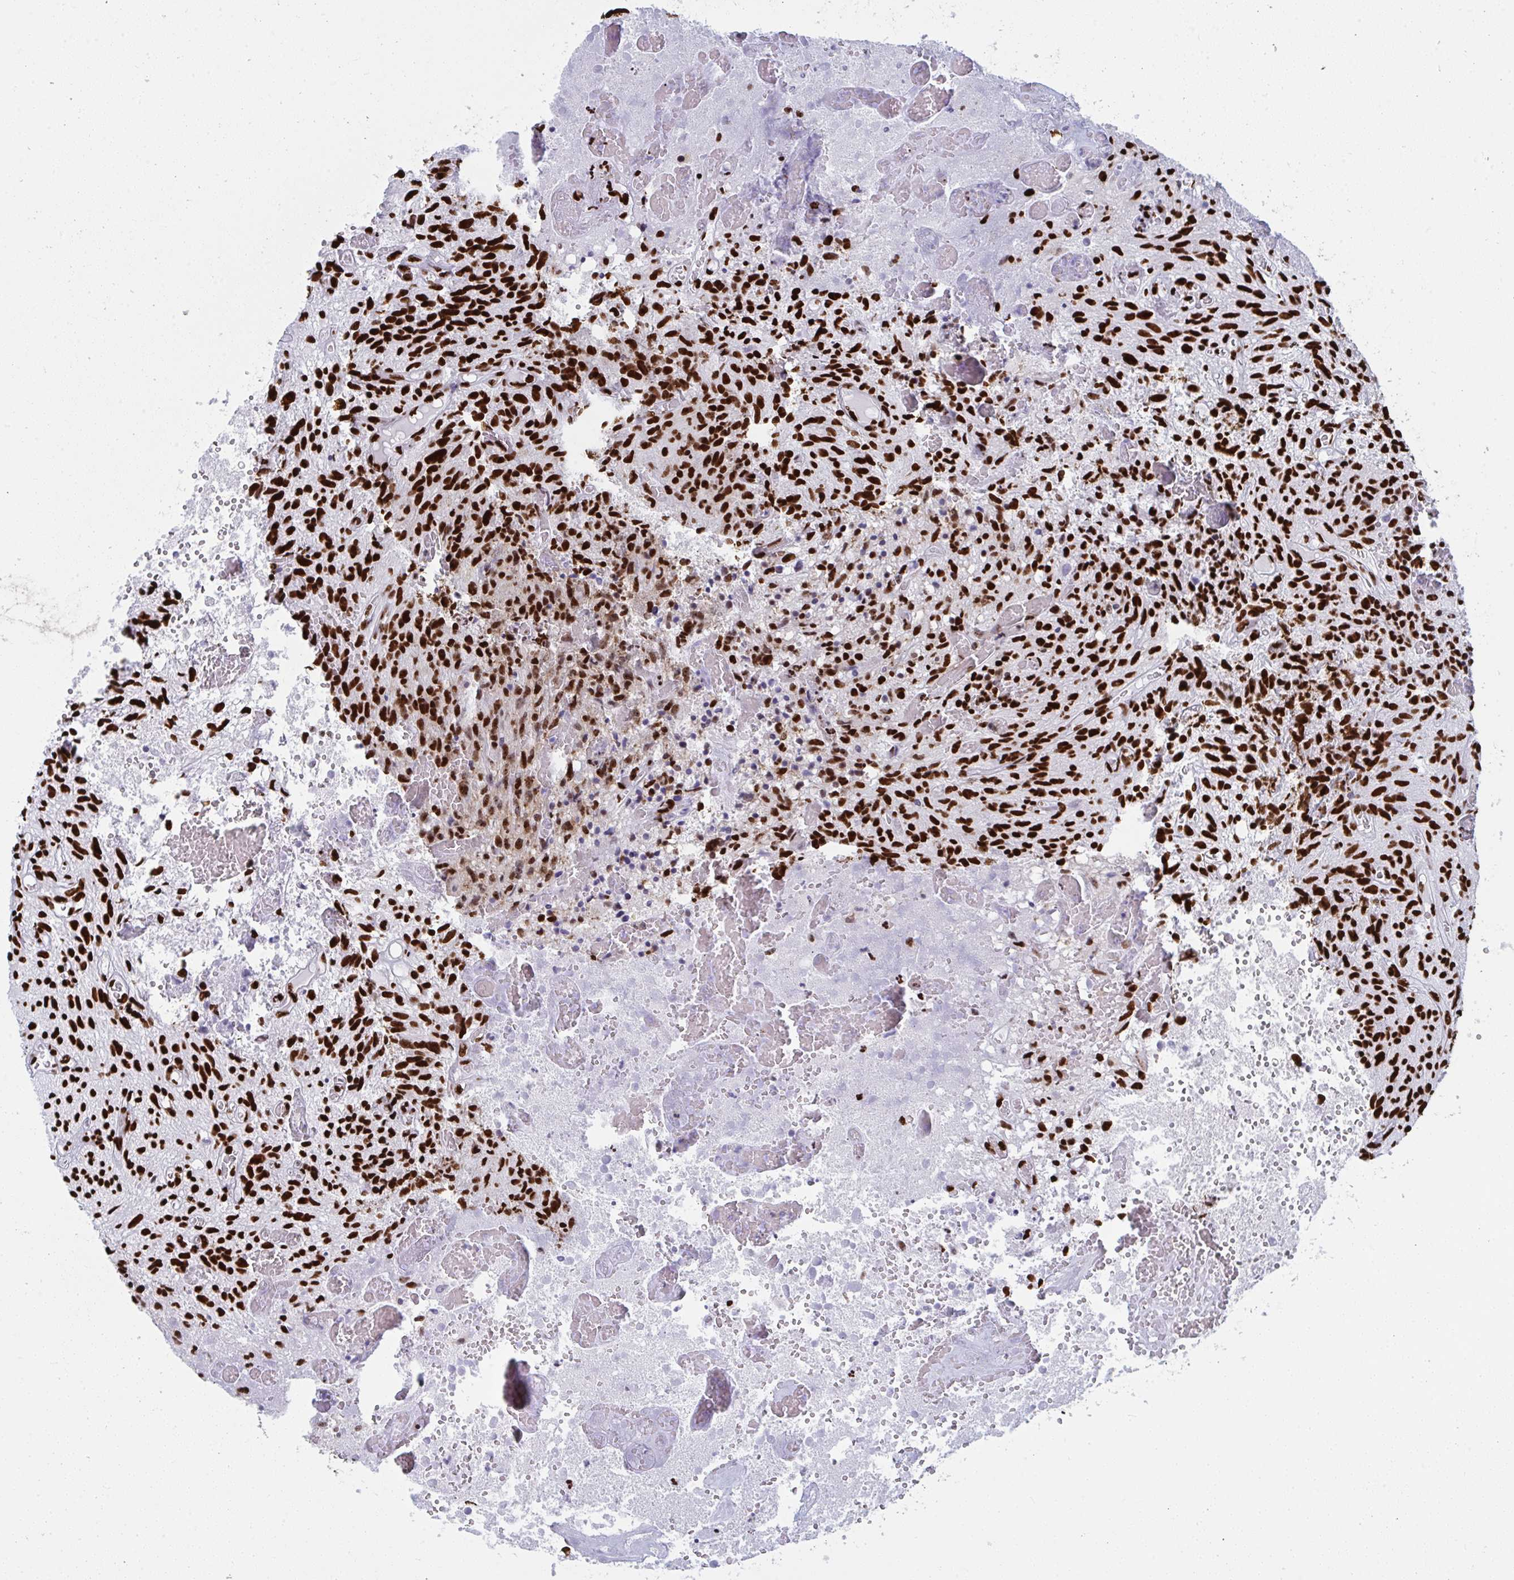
{"staining": {"intensity": "strong", "quantity": ">75%", "location": "nuclear"}, "tissue": "glioma", "cell_type": "Tumor cells", "image_type": "cancer", "snomed": [{"axis": "morphology", "description": "Glioma, malignant, High grade"}, {"axis": "topography", "description": "Brain"}], "caption": "Human glioma stained with a protein marker shows strong staining in tumor cells.", "gene": "GAR1", "patient": {"sex": "male", "age": 75}}